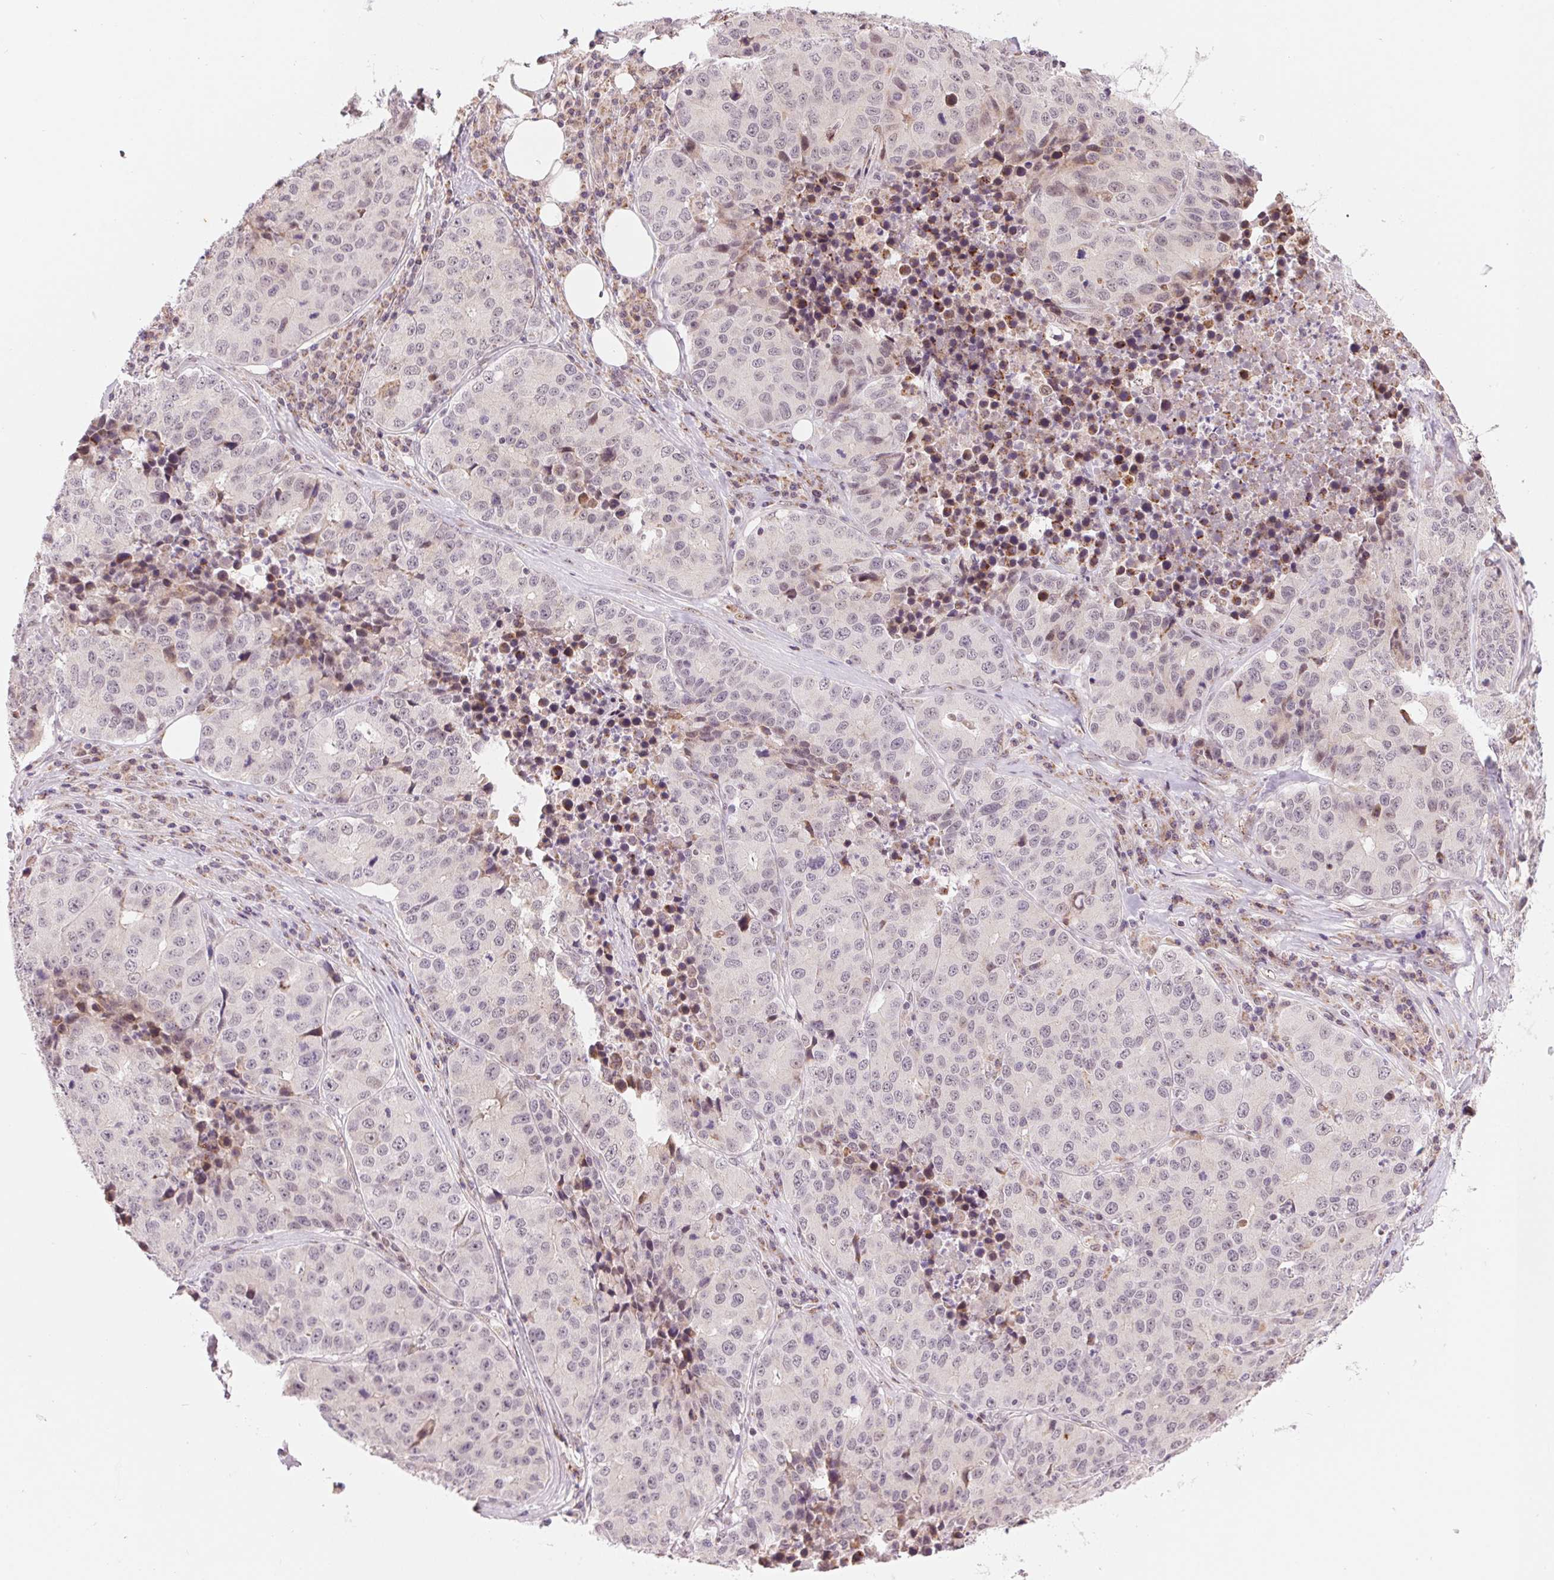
{"staining": {"intensity": "negative", "quantity": "none", "location": "none"}, "tissue": "stomach cancer", "cell_type": "Tumor cells", "image_type": "cancer", "snomed": [{"axis": "morphology", "description": "Adenocarcinoma, NOS"}, {"axis": "topography", "description": "Stomach"}], "caption": "Tumor cells are negative for protein expression in human stomach cancer (adenocarcinoma).", "gene": "ARHGAP32", "patient": {"sex": "male", "age": 71}}